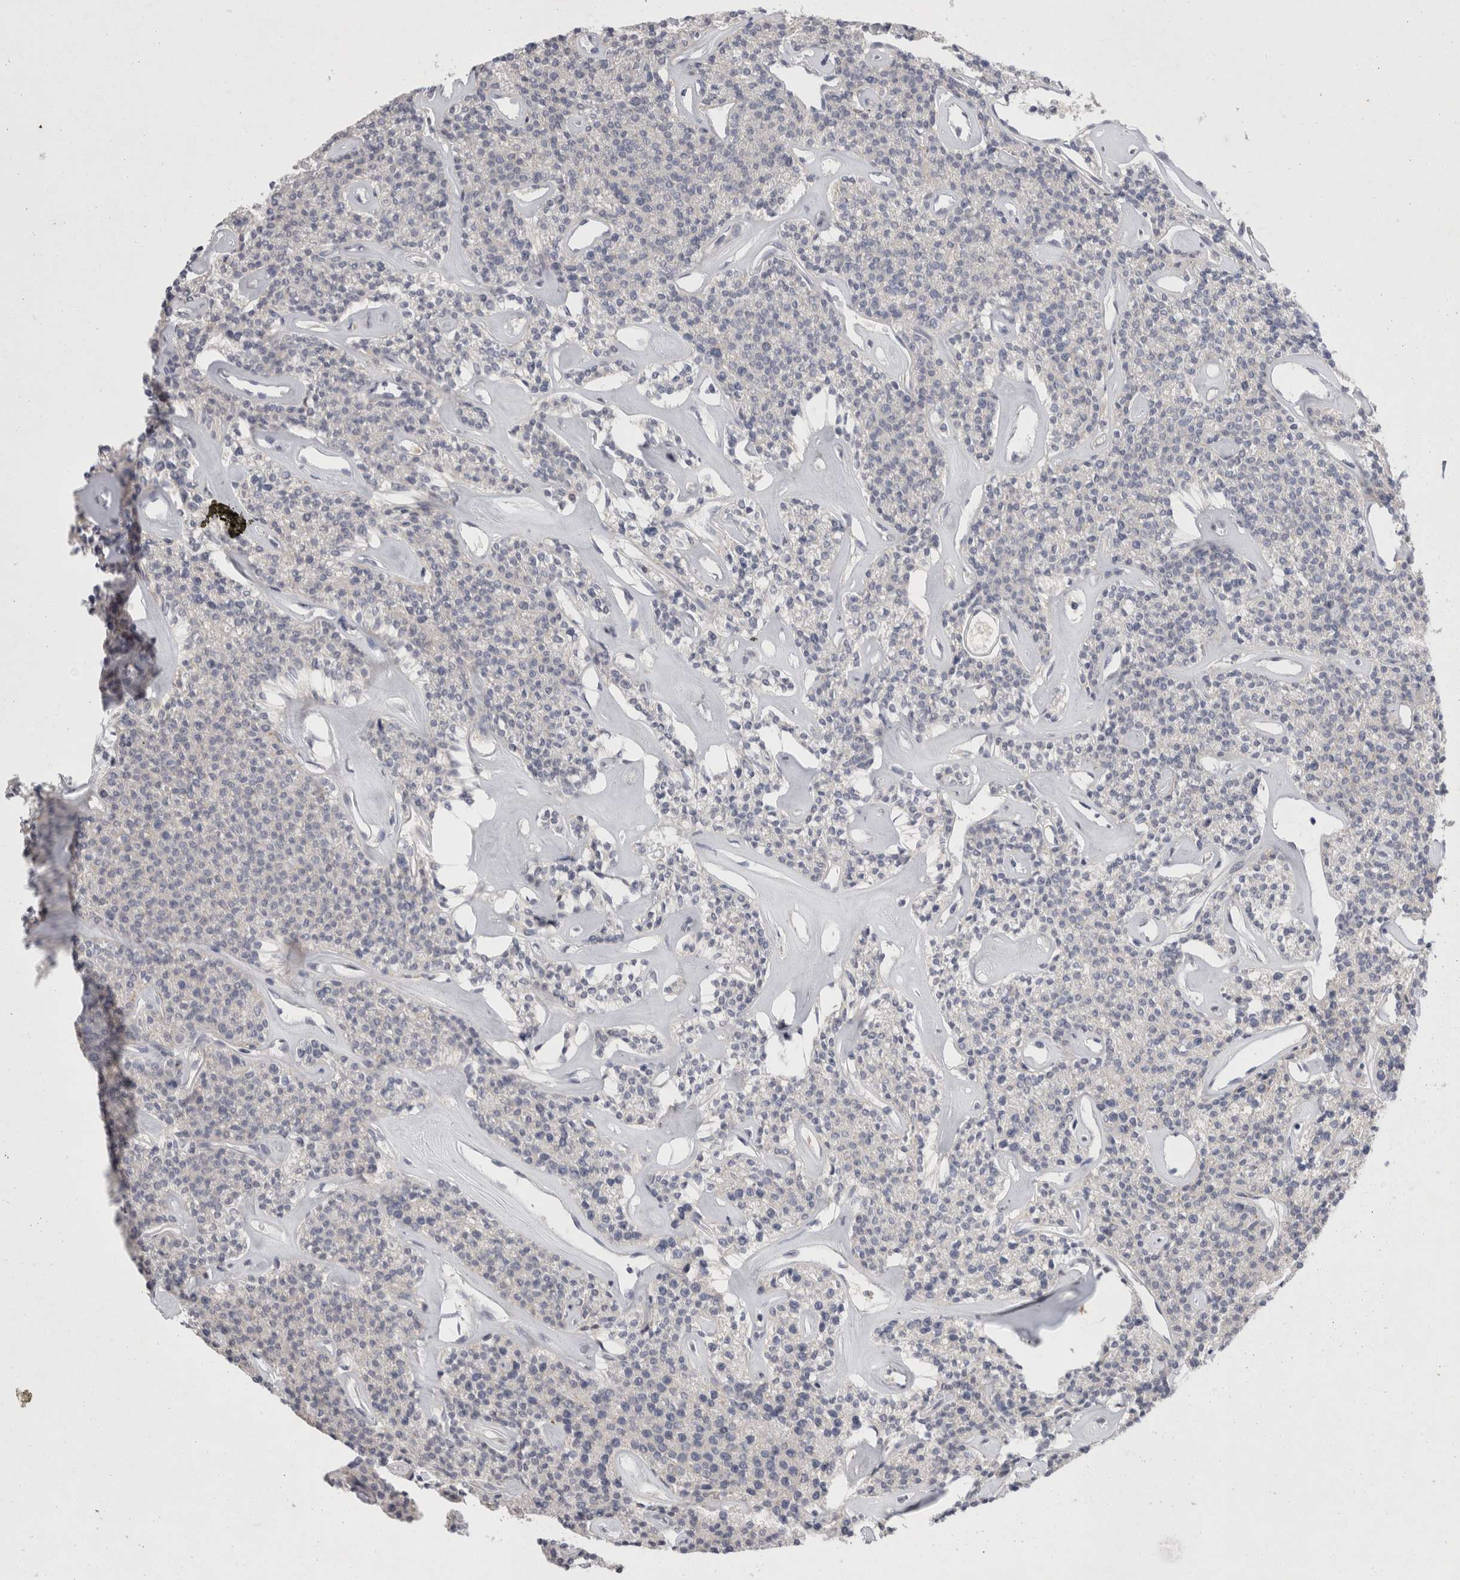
{"staining": {"intensity": "moderate", "quantity": "<25%", "location": "cytoplasmic/membranous"}, "tissue": "parathyroid gland", "cell_type": "Glandular cells", "image_type": "normal", "snomed": [{"axis": "morphology", "description": "Normal tissue, NOS"}, {"axis": "topography", "description": "Parathyroid gland"}], "caption": "A low amount of moderate cytoplasmic/membranous positivity is identified in approximately <25% of glandular cells in benign parathyroid gland. The staining is performed using DAB brown chromogen to label protein expression. The nuclei are counter-stained blue using hematoxylin.", "gene": "GAA", "patient": {"sex": "male", "age": 46}}